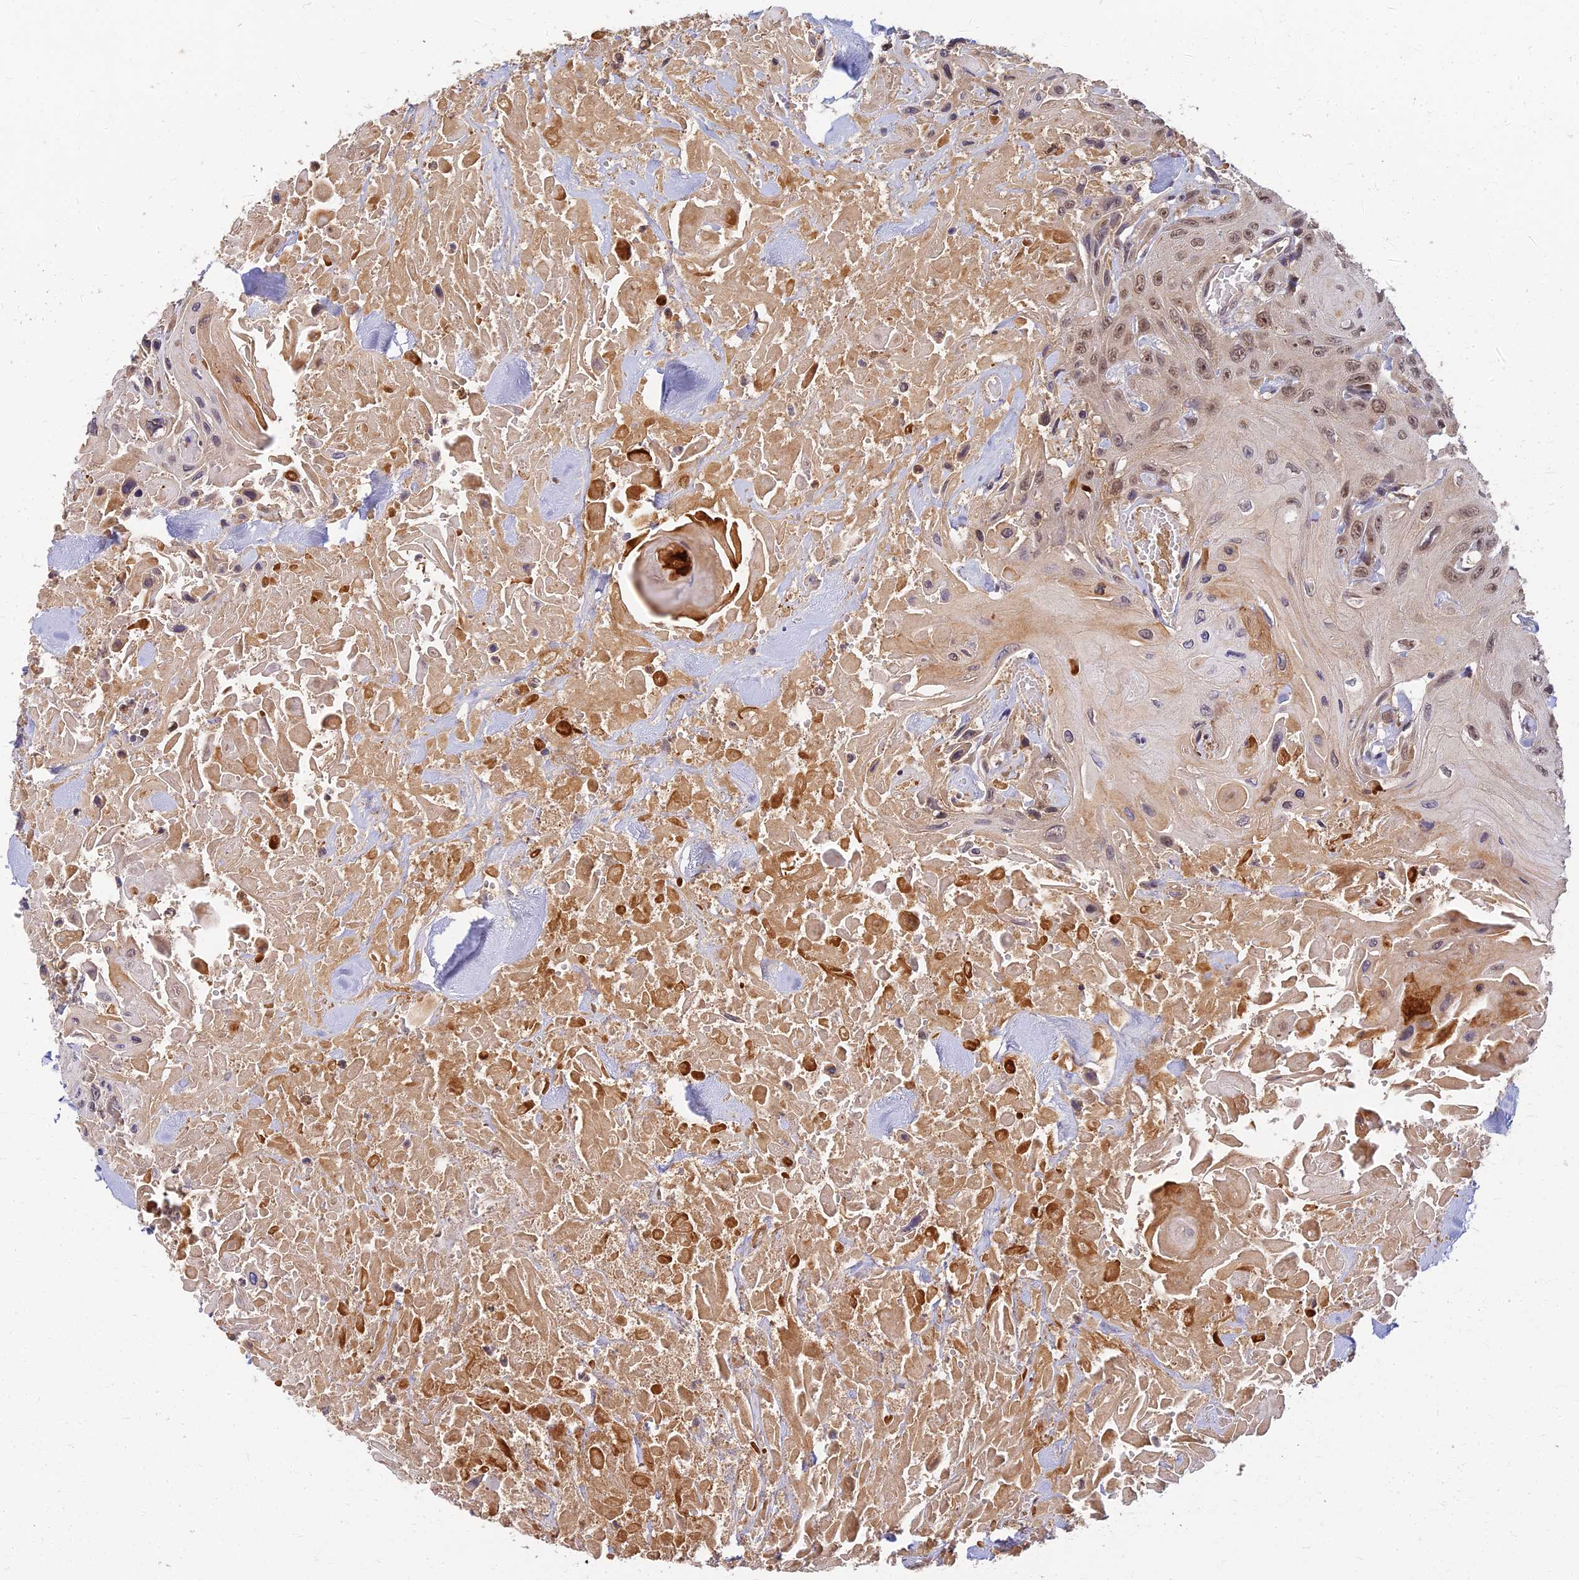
{"staining": {"intensity": "moderate", "quantity": ">75%", "location": "cytoplasmic/membranous,nuclear"}, "tissue": "head and neck cancer", "cell_type": "Tumor cells", "image_type": "cancer", "snomed": [{"axis": "morphology", "description": "Squamous cell carcinoma, NOS"}, {"axis": "topography", "description": "Head-Neck"}], "caption": "Protein analysis of squamous cell carcinoma (head and neck) tissue exhibits moderate cytoplasmic/membranous and nuclear positivity in about >75% of tumor cells. (Brightfield microscopy of DAB IHC at high magnification).", "gene": "RGL3", "patient": {"sex": "male", "age": 81}}